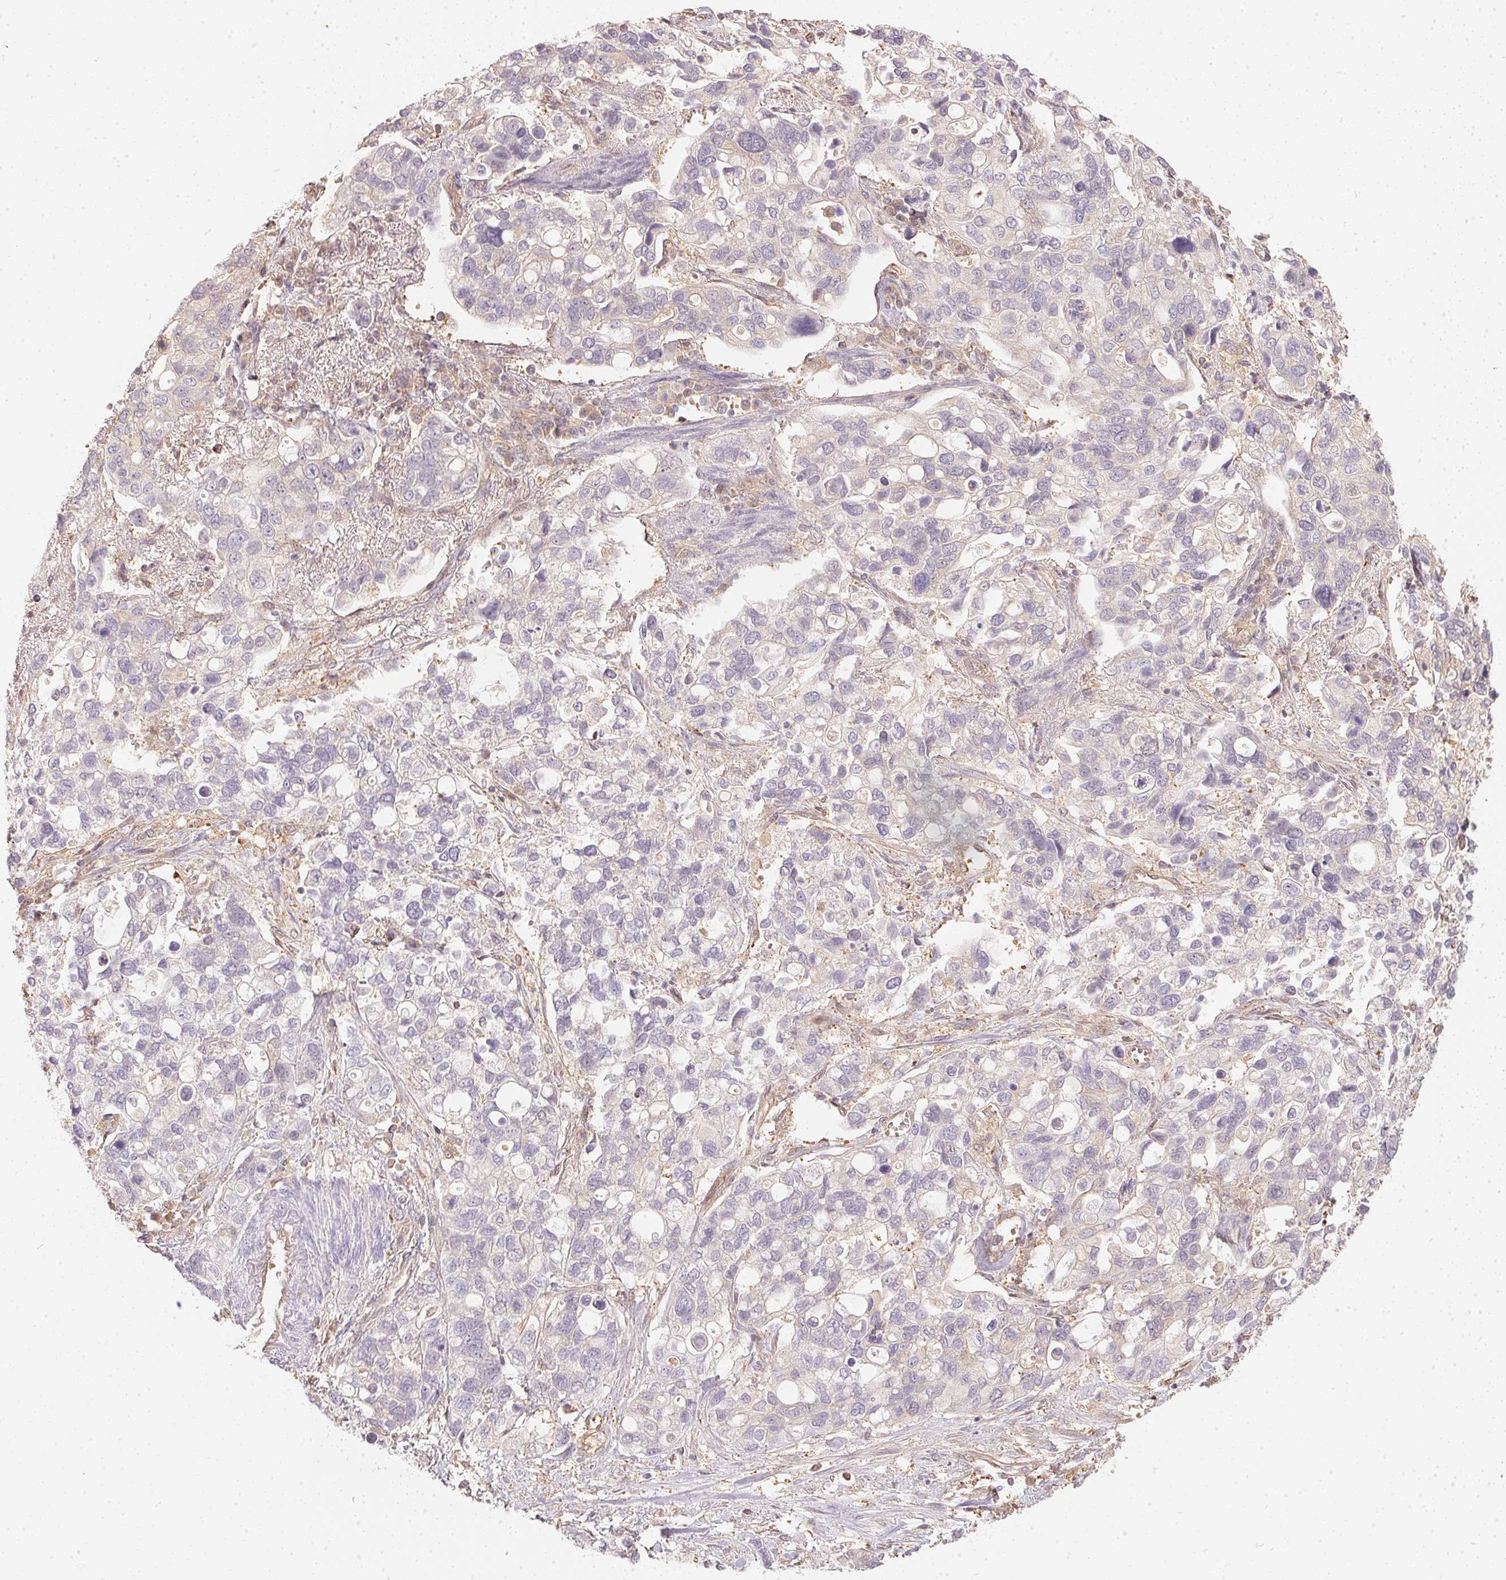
{"staining": {"intensity": "negative", "quantity": "none", "location": "none"}, "tissue": "stomach cancer", "cell_type": "Tumor cells", "image_type": "cancer", "snomed": [{"axis": "morphology", "description": "Adenocarcinoma, NOS"}, {"axis": "topography", "description": "Stomach, upper"}], "caption": "Immunohistochemistry (IHC) histopathology image of human adenocarcinoma (stomach) stained for a protein (brown), which reveals no positivity in tumor cells.", "gene": "BLMH", "patient": {"sex": "female", "age": 81}}